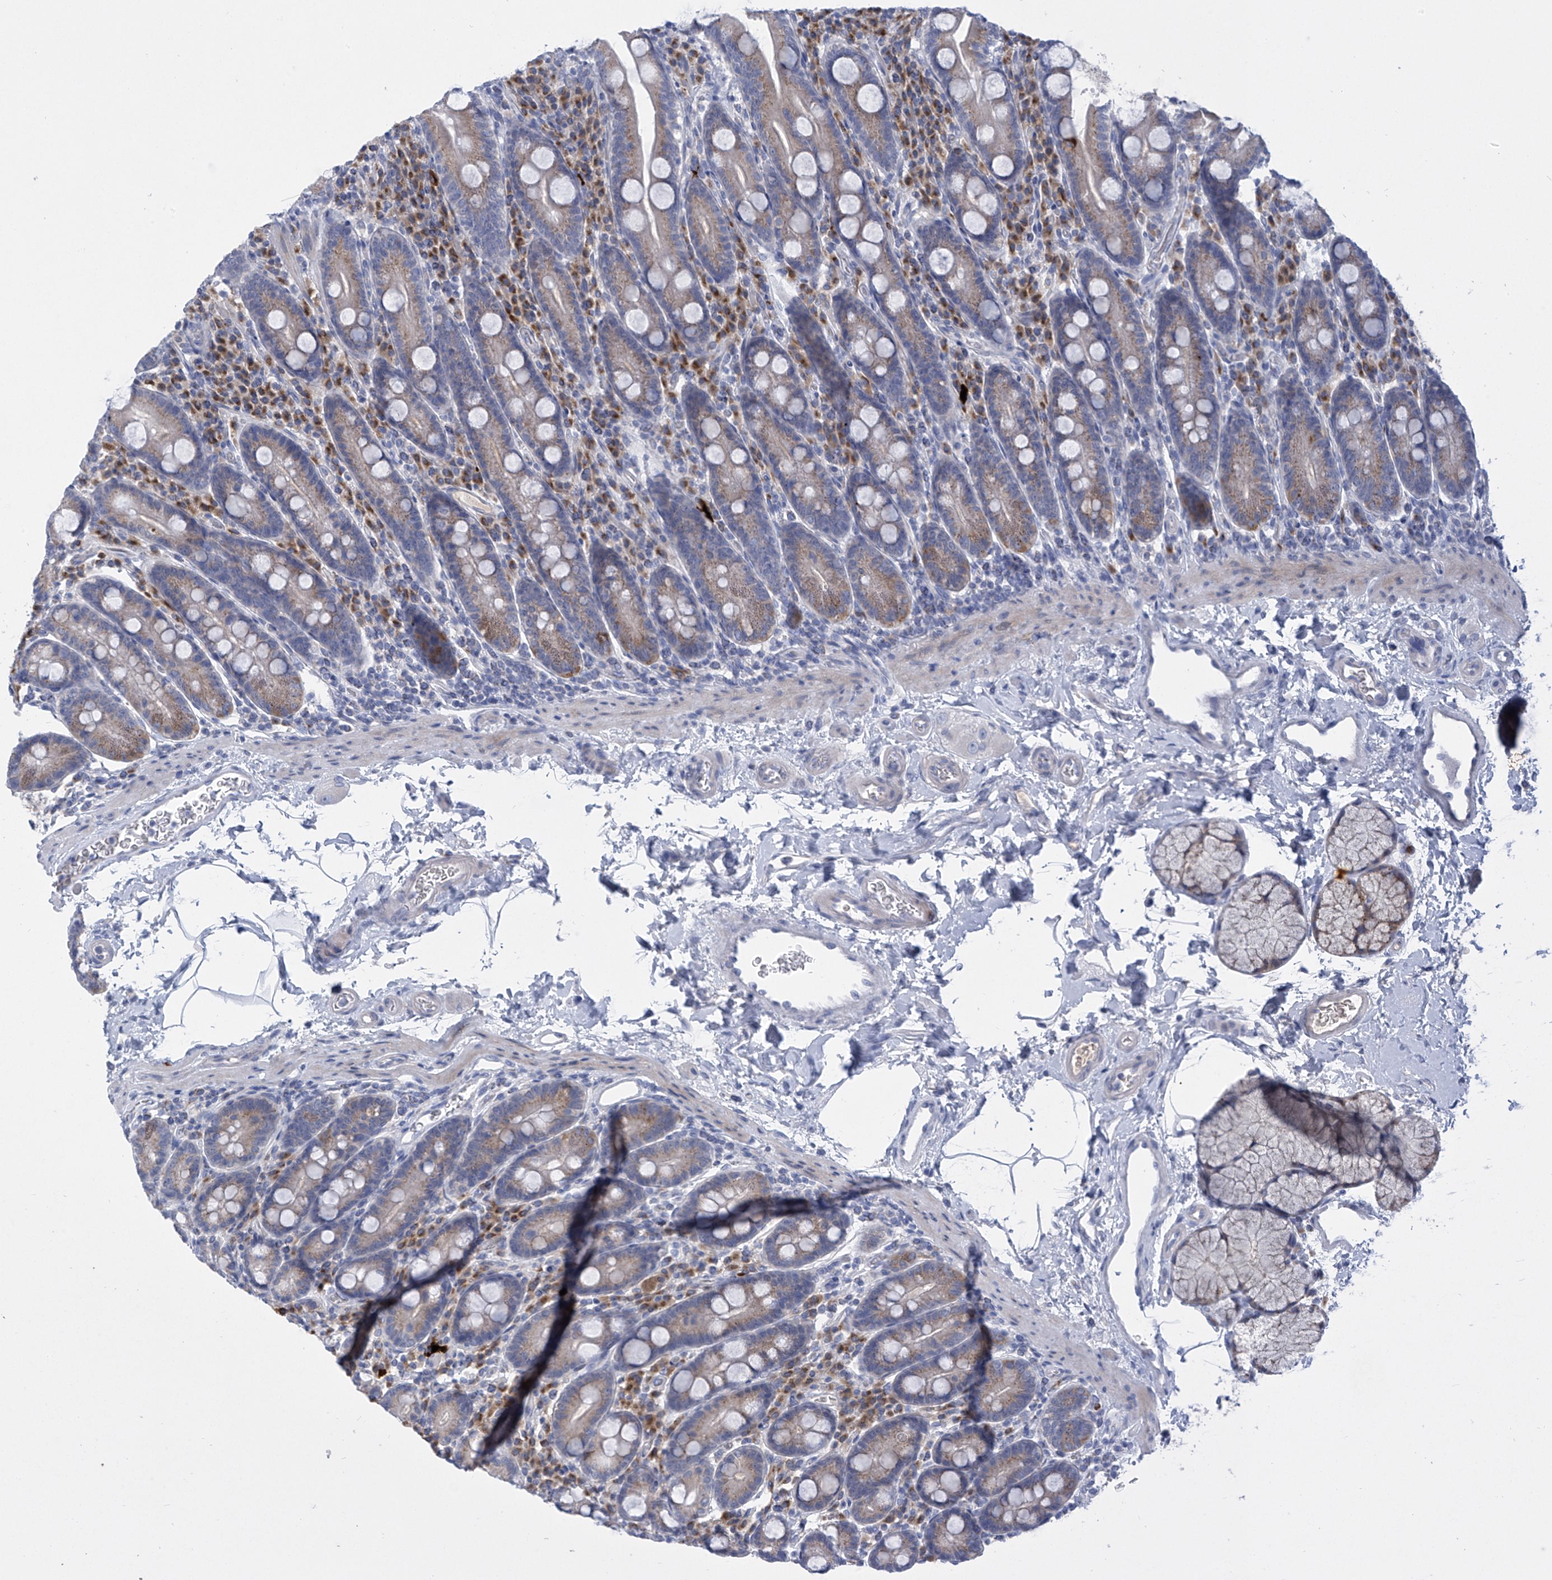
{"staining": {"intensity": "moderate", "quantity": "25%-75%", "location": "cytoplasmic/membranous"}, "tissue": "duodenum", "cell_type": "Glandular cells", "image_type": "normal", "snomed": [{"axis": "morphology", "description": "Normal tissue, NOS"}, {"axis": "topography", "description": "Duodenum"}], "caption": "This is a photomicrograph of immunohistochemistry staining of unremarkable duodenum, which shows moderate staining in the cytoplasmic/membranous of glandular cells.", "gene": "SLCO4A1", "patient": {"sex": "male", "age": 35}}